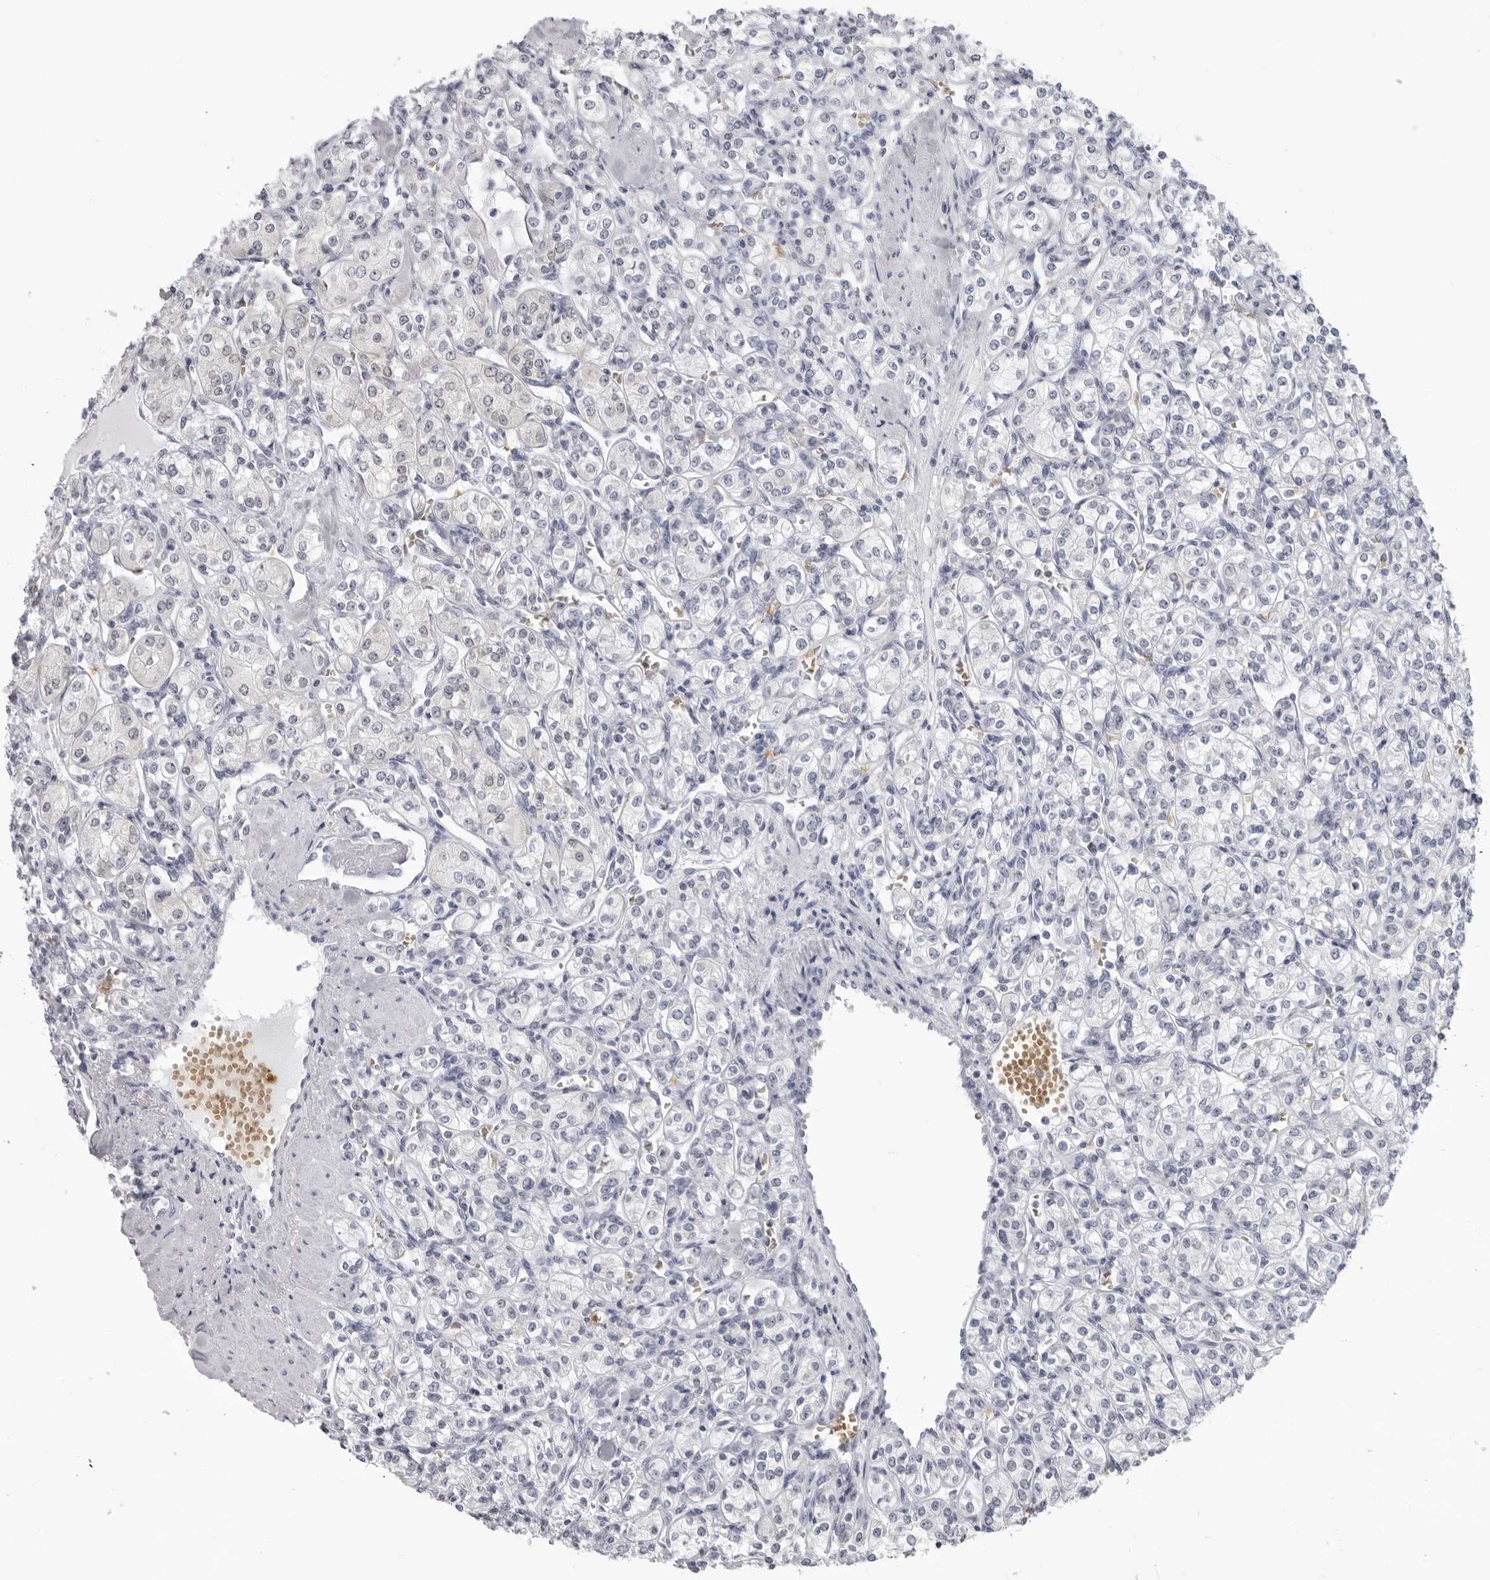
{"staining": {"intensity": "negative", "quantity": "none", "location": "none"}, "tissue": "renal cancer", "cell_type": "Tumor cells", "image_type": "cancer", "snomed": [{"axis": "morphology", "description": "Adenocarcinoma, NOS"}, {"axis": "topography", "description": "Kidney"}], "caption": "DAB (3,3'-diaminobenzidine) immunohistochemical staining of human renal adenocarcinoma exhibits no significant positivity in tumor cells.", "gene": "EPB41", "patient": {"sex": "male", "age": 77}}